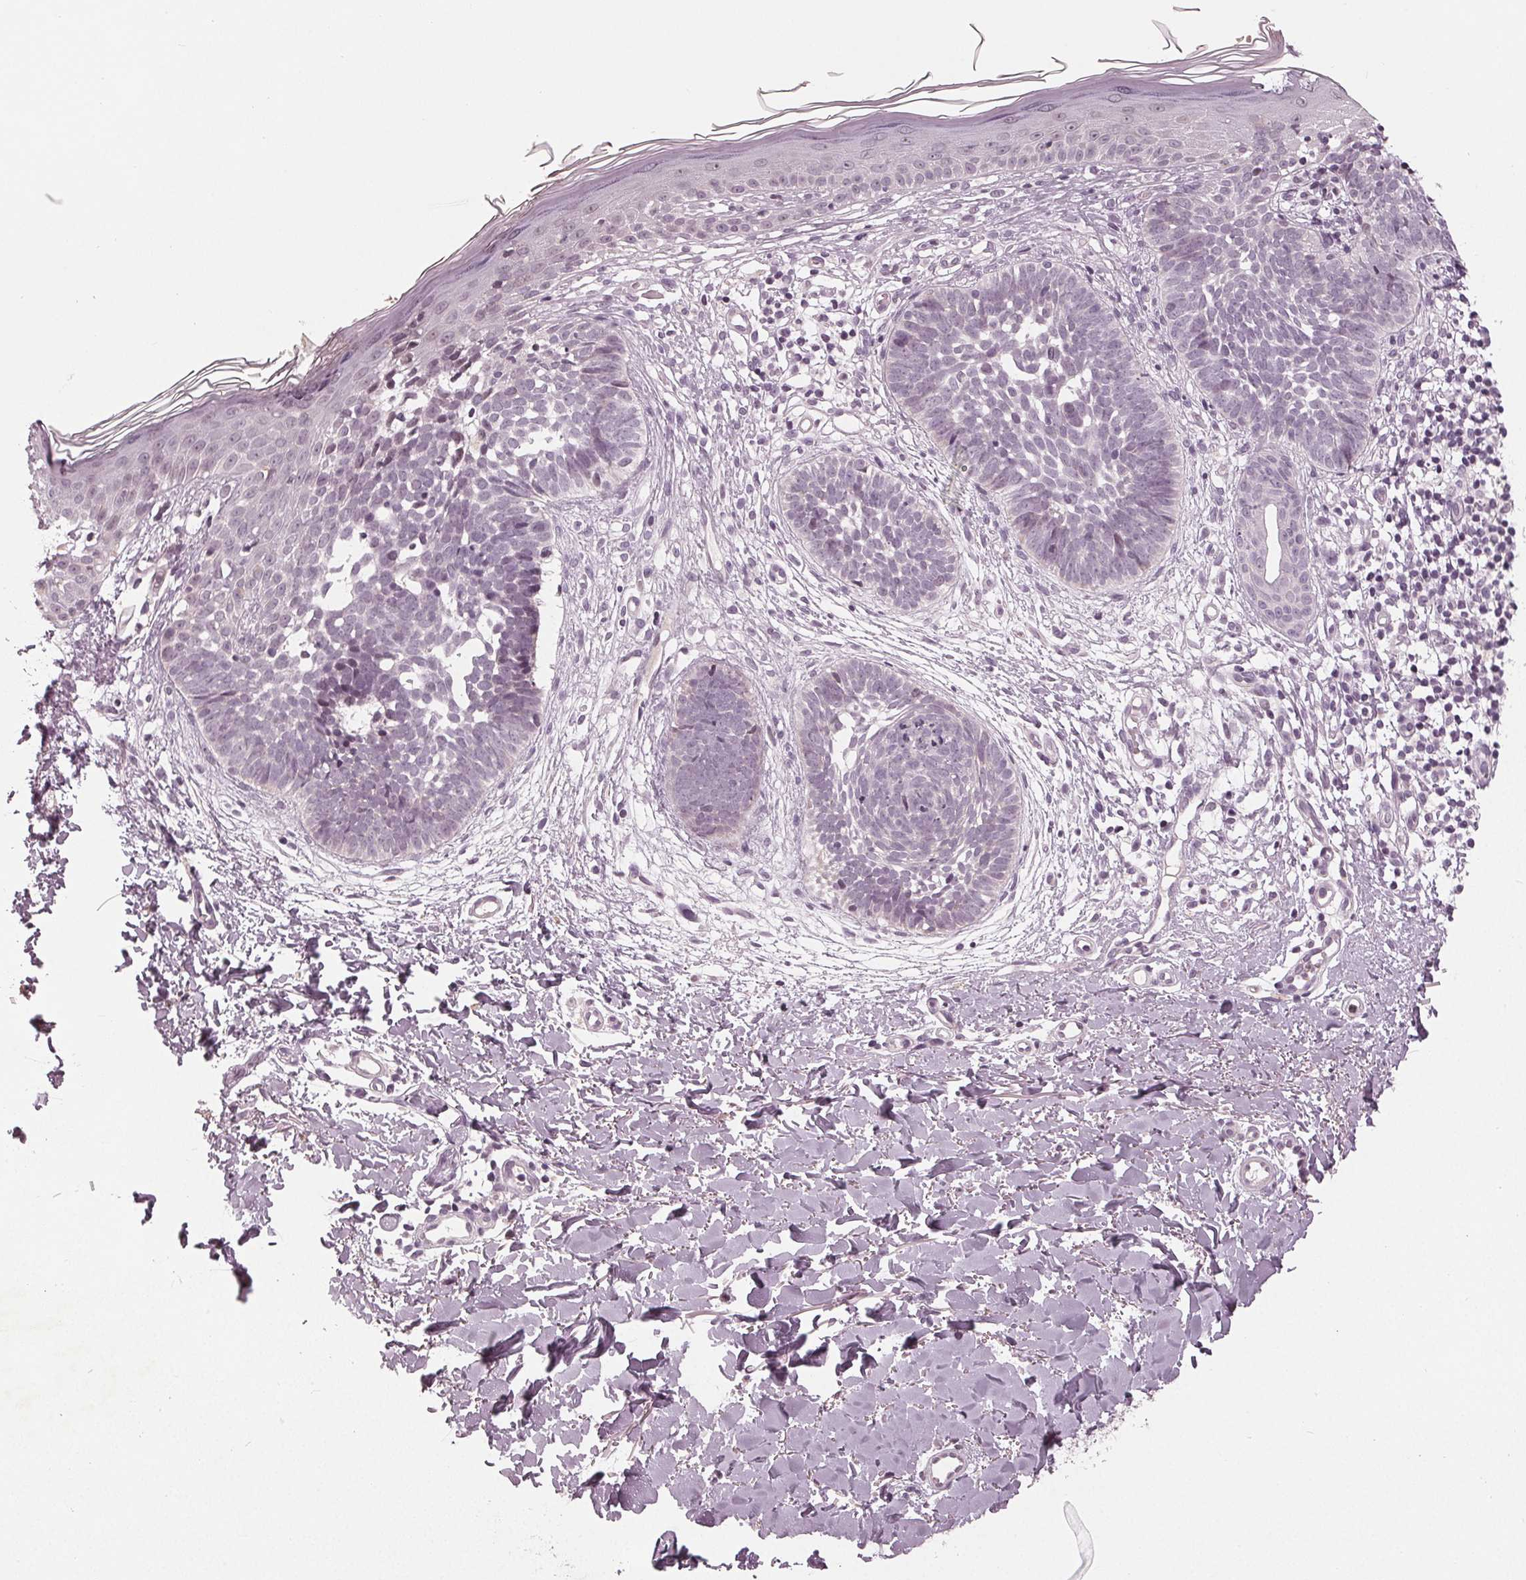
{"staining": {"intensity": "negative", "quantity": "none", "location": "none"}, "tissue": "skin cancer", "cell_type": "Tumor cells", "image_type": "cancer", "snomed": [{"axis": "morphology", "description": "Basal cell carcinoma"}, {"axis": "topography", "description": "Skin"}], "caption": "An image of skin cancer (basal cell carcinoma) stained for a protein reveals no brown staining in tumor cells.", "gene": "ADPRHL1", "patient": {"sex": "female", "age": 51}}